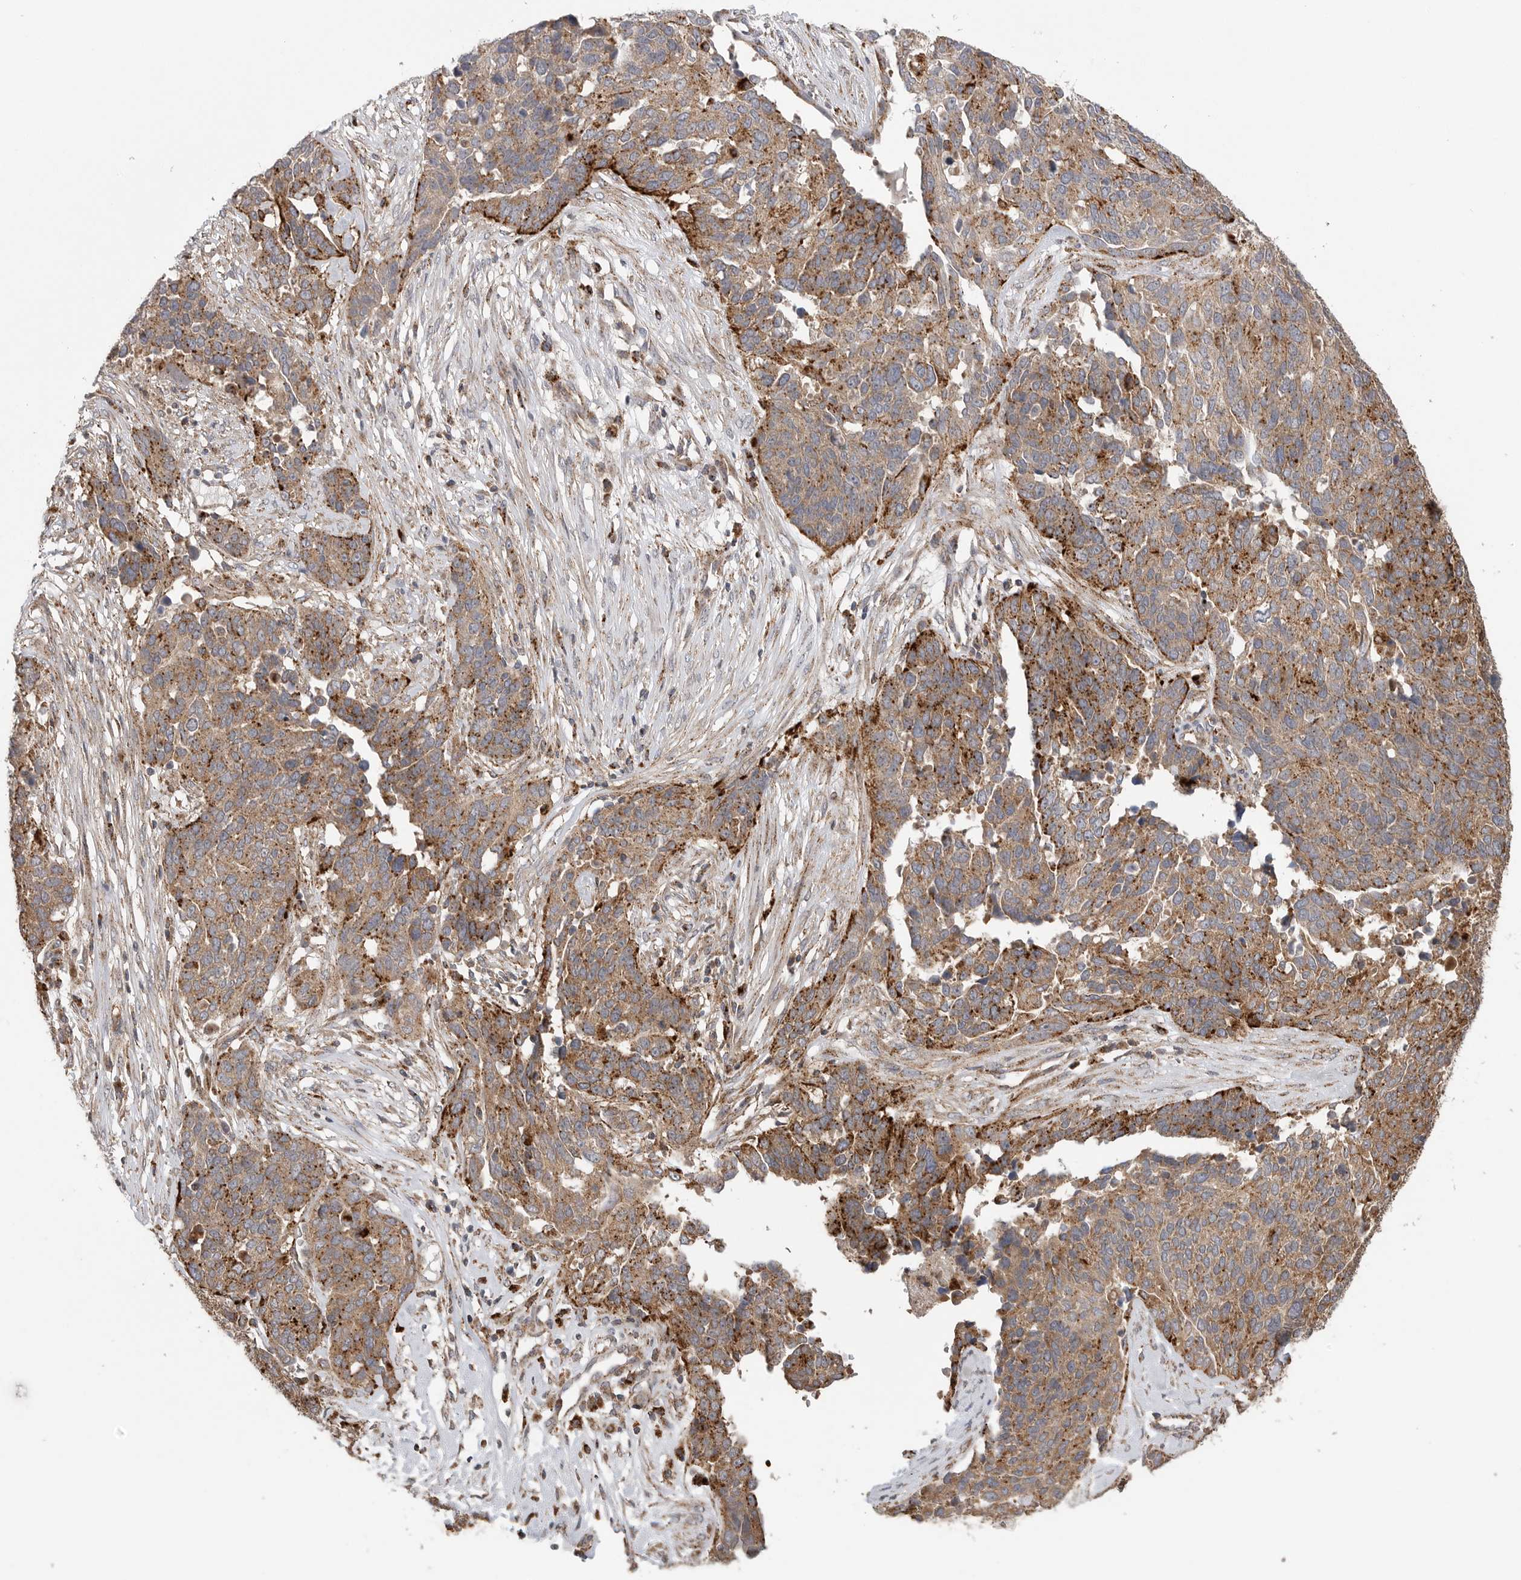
{"staining": {"intensity": "moderate", "quantity": ">75%", "location": "cytoplasmic/membranous"}, "tissue": "ovarian cancer", "cell_type": "Tumor cells", "image_type": "cancer", "snomed": [{"axis": "morphology", "description": "Cystadenocarcinoma, serous, NOS"}, {"axis": "topography", "description": "Ovary"}], "caption": "An image of human ovarian serous cystadenocarcinoma stained for a protein demonstrates moderate cytoplasmic/membranous brown staining in tumor cells.", "gene": "GALNS", "patient": {"sex": "female", "age": 44}}